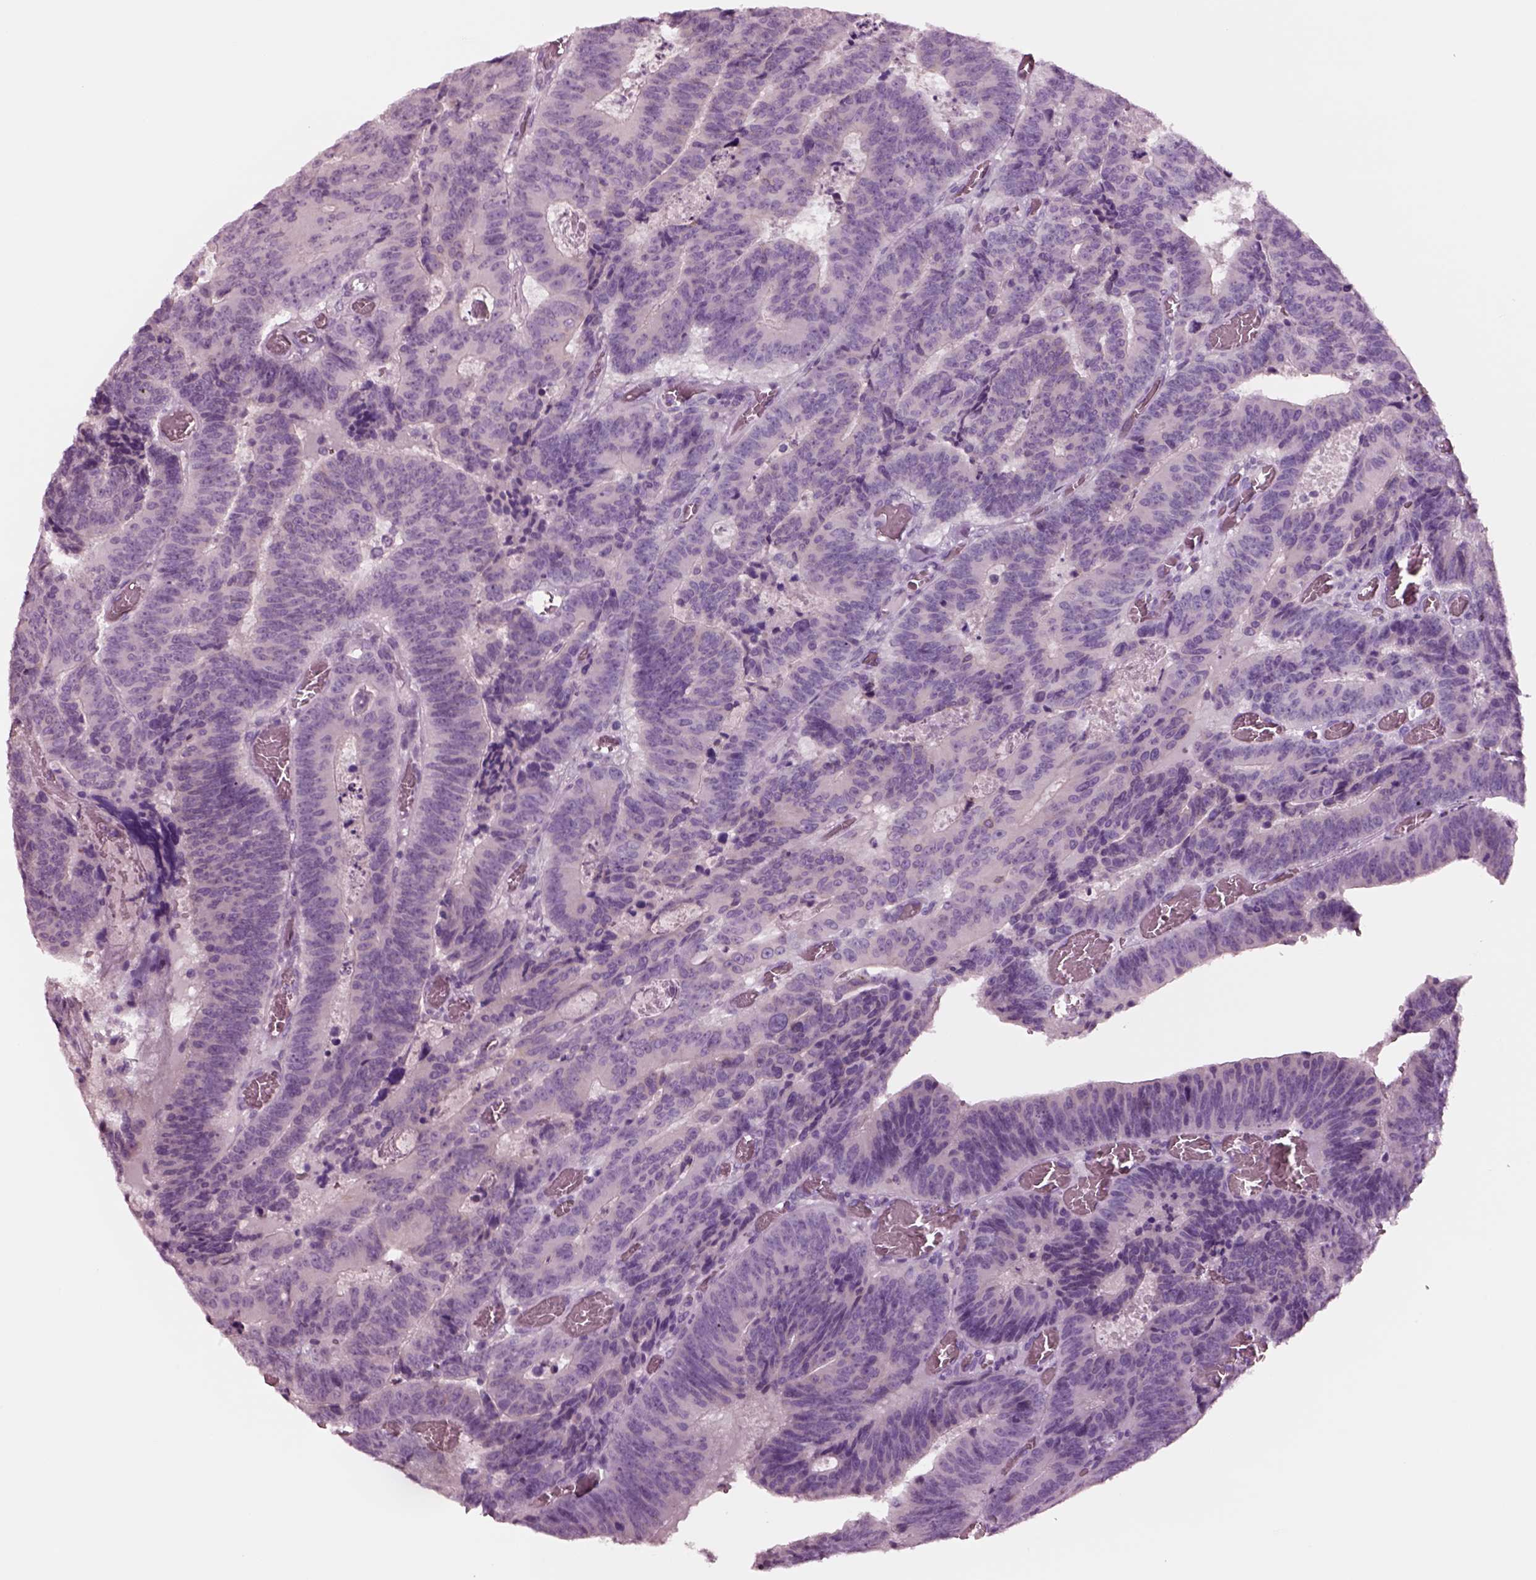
{"staining": {"intensity": "negative", "quantity": "none", "location": "none"}, "tissue": "colorectal cancer", "cell_type": "Tumor cells", "image_type": "cancer", "snomed": [{"axis": "morphology", "description": "Adenocarcinoma, NOS"}, {"axis": "topography", "description": "Colon"}], "caption": "Colorectal cancer (adenocarcinoma) was stained to show a protein in brown. There is no significant positivity in tumor cells.", "gene": "NMRK2", "patient": {"sex": "female", "age": 82}}